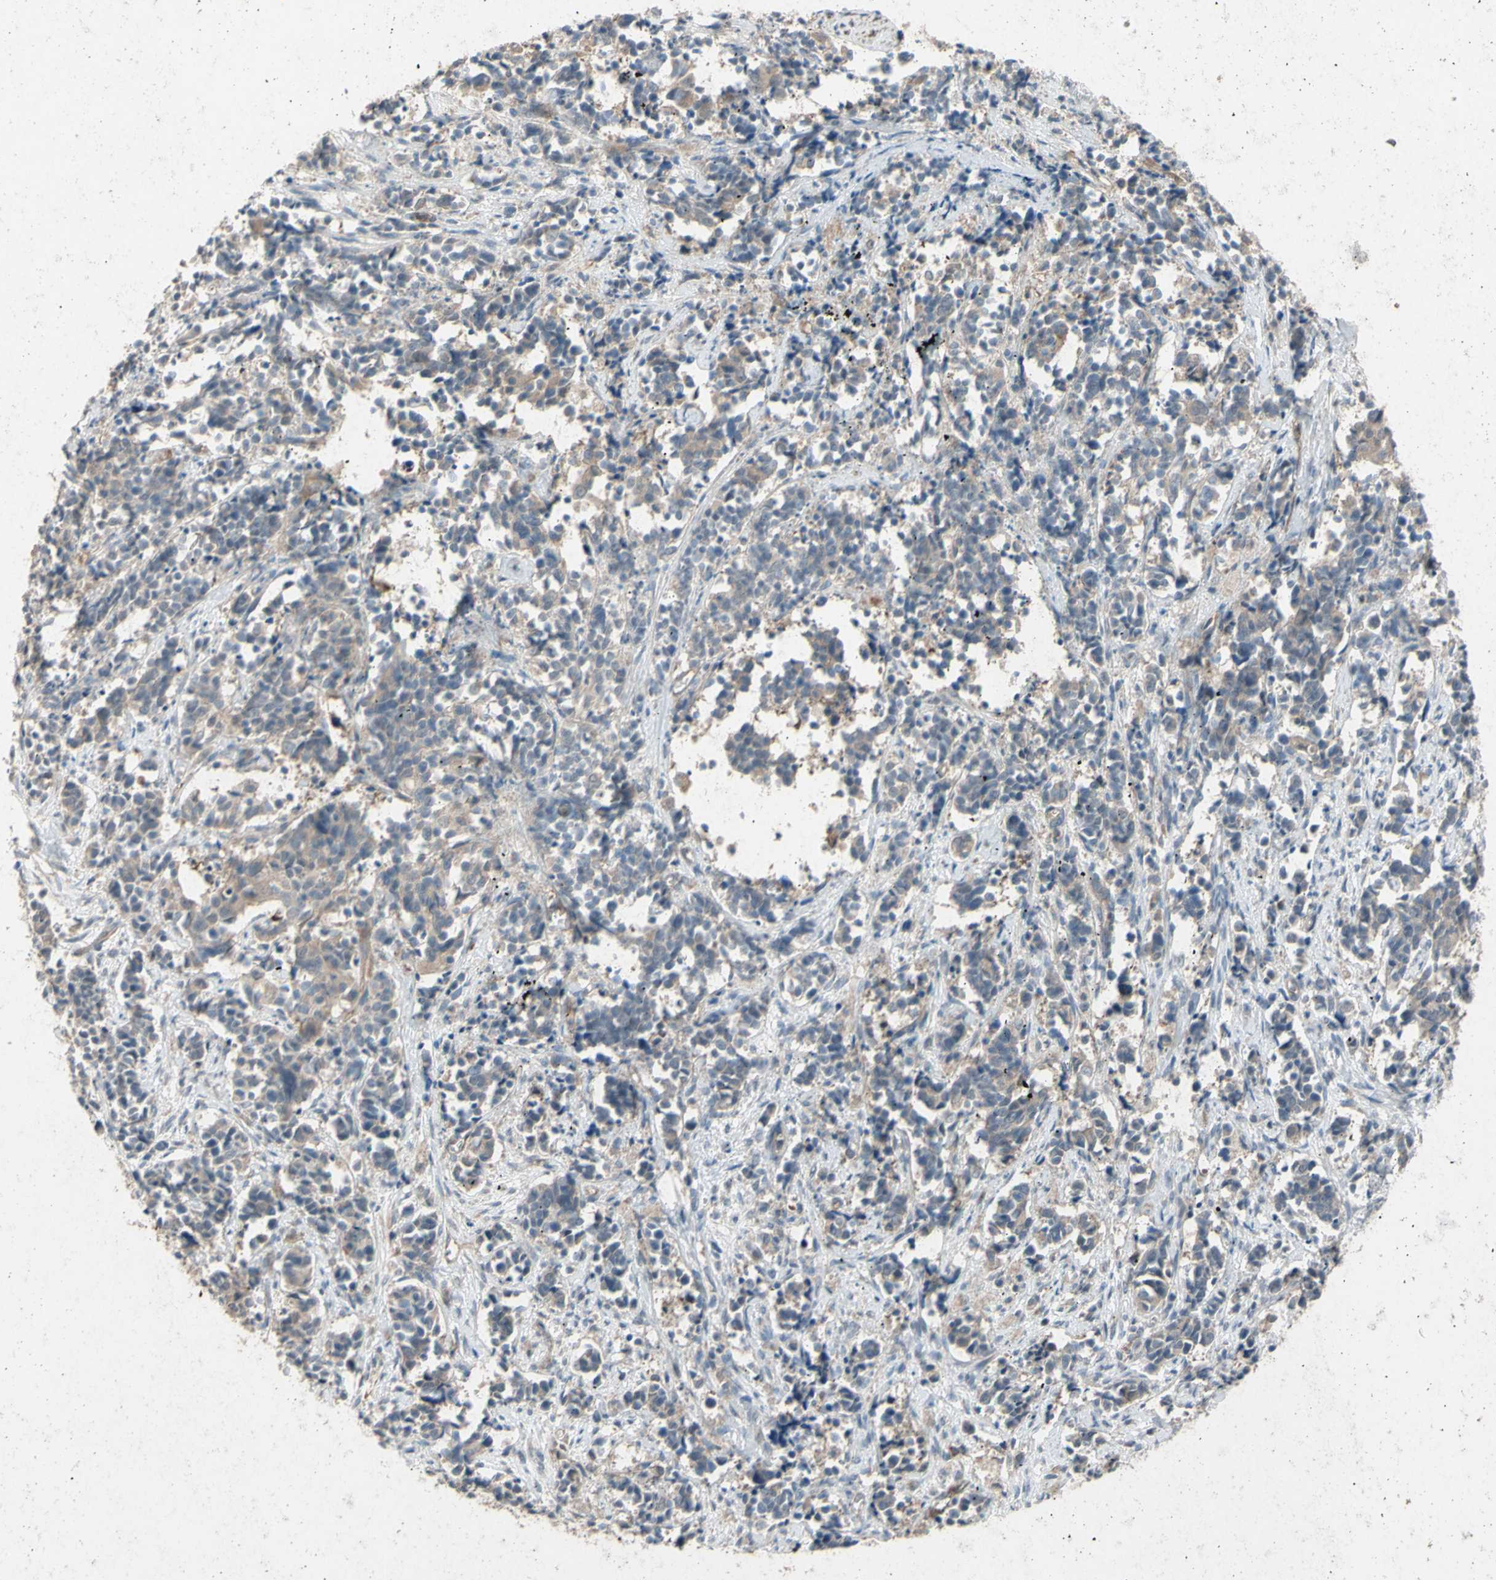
{"staining": {"intensity": "weak", "quantity": ">75%", "location": "cytoplasmic/membranous"}, "tissue": "cervical cancer", "cell_type": "Tumor cells", "image_type": "cancer", "snomed": [{"axis": "morphology", "description": "Normal tissue, NOS"}, {"axis": "morphology", "description": "Squamous cell carcinoma, NOS"}, {"axis": "topography", "description": "Cervix"}], "caption": "Protein analysis of cervical cancer (squamous cell carcinoma) tissue demonstrates weak cytoplasmic/membranous staining in approximately >75% of tumor cells.", "gene": "SHROOM4", "patient": {"sex": "female", "age": 35}}